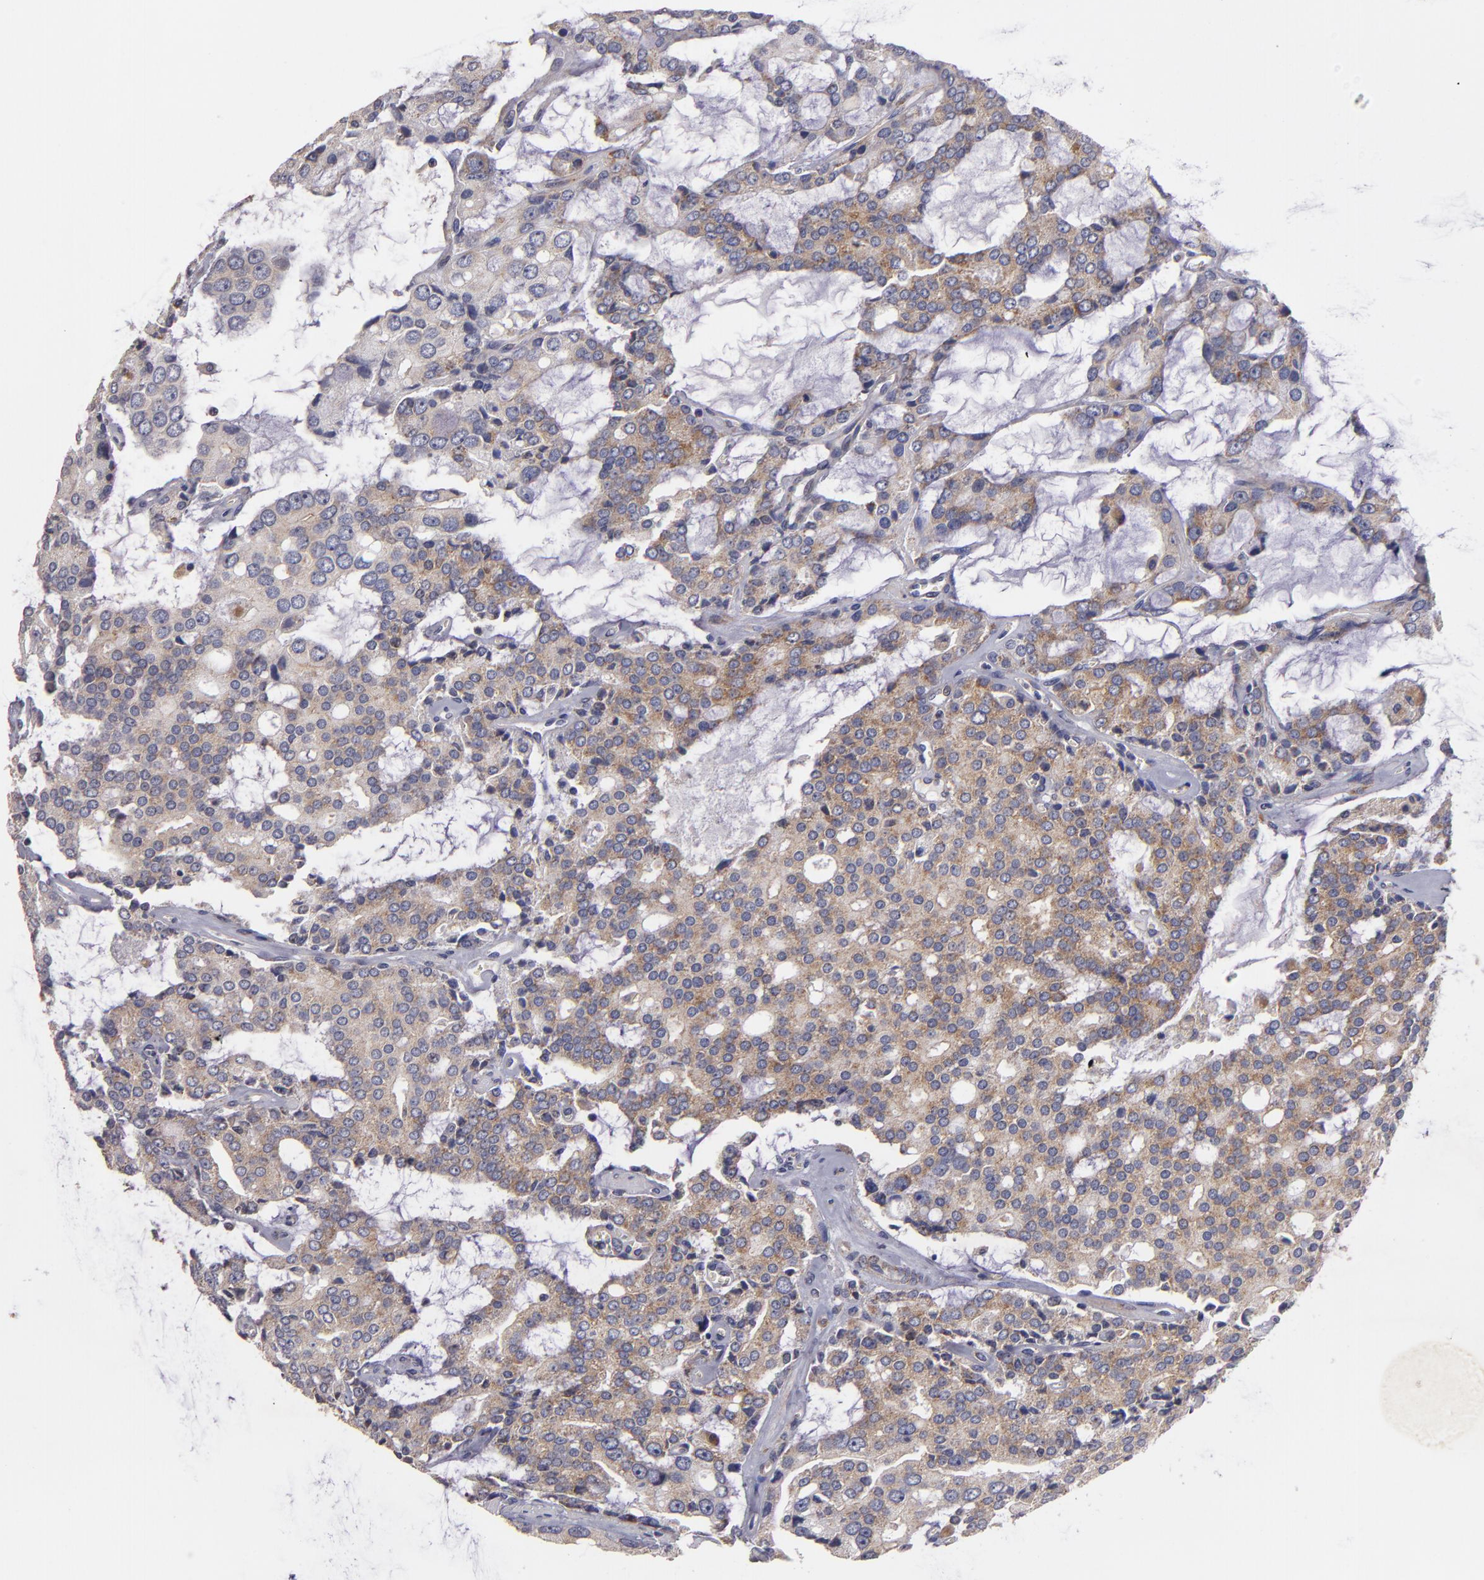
{"staining": {"intensity": "moderate", "quantity": ">75%", "location": "cytoplasmic/membranous"}, "tissue": "prostate cancer", "cell_type": "Tumor cells", "image_type": "cancer", "snomed": [{"axis": "morphology", "description": "Adenocarcinoma, High grade"}, {"axis": "topography", "description": "Prostate"}], "caption": "The histopathology image displays staining of prostate cancer (high-grade adenocarcinoma), revealing moderate cytoplasmic/membranous protein positivity (brown color) within tumor cells.", "gene": "CLTA", "patient": {"sex": "male", "age": 67}}